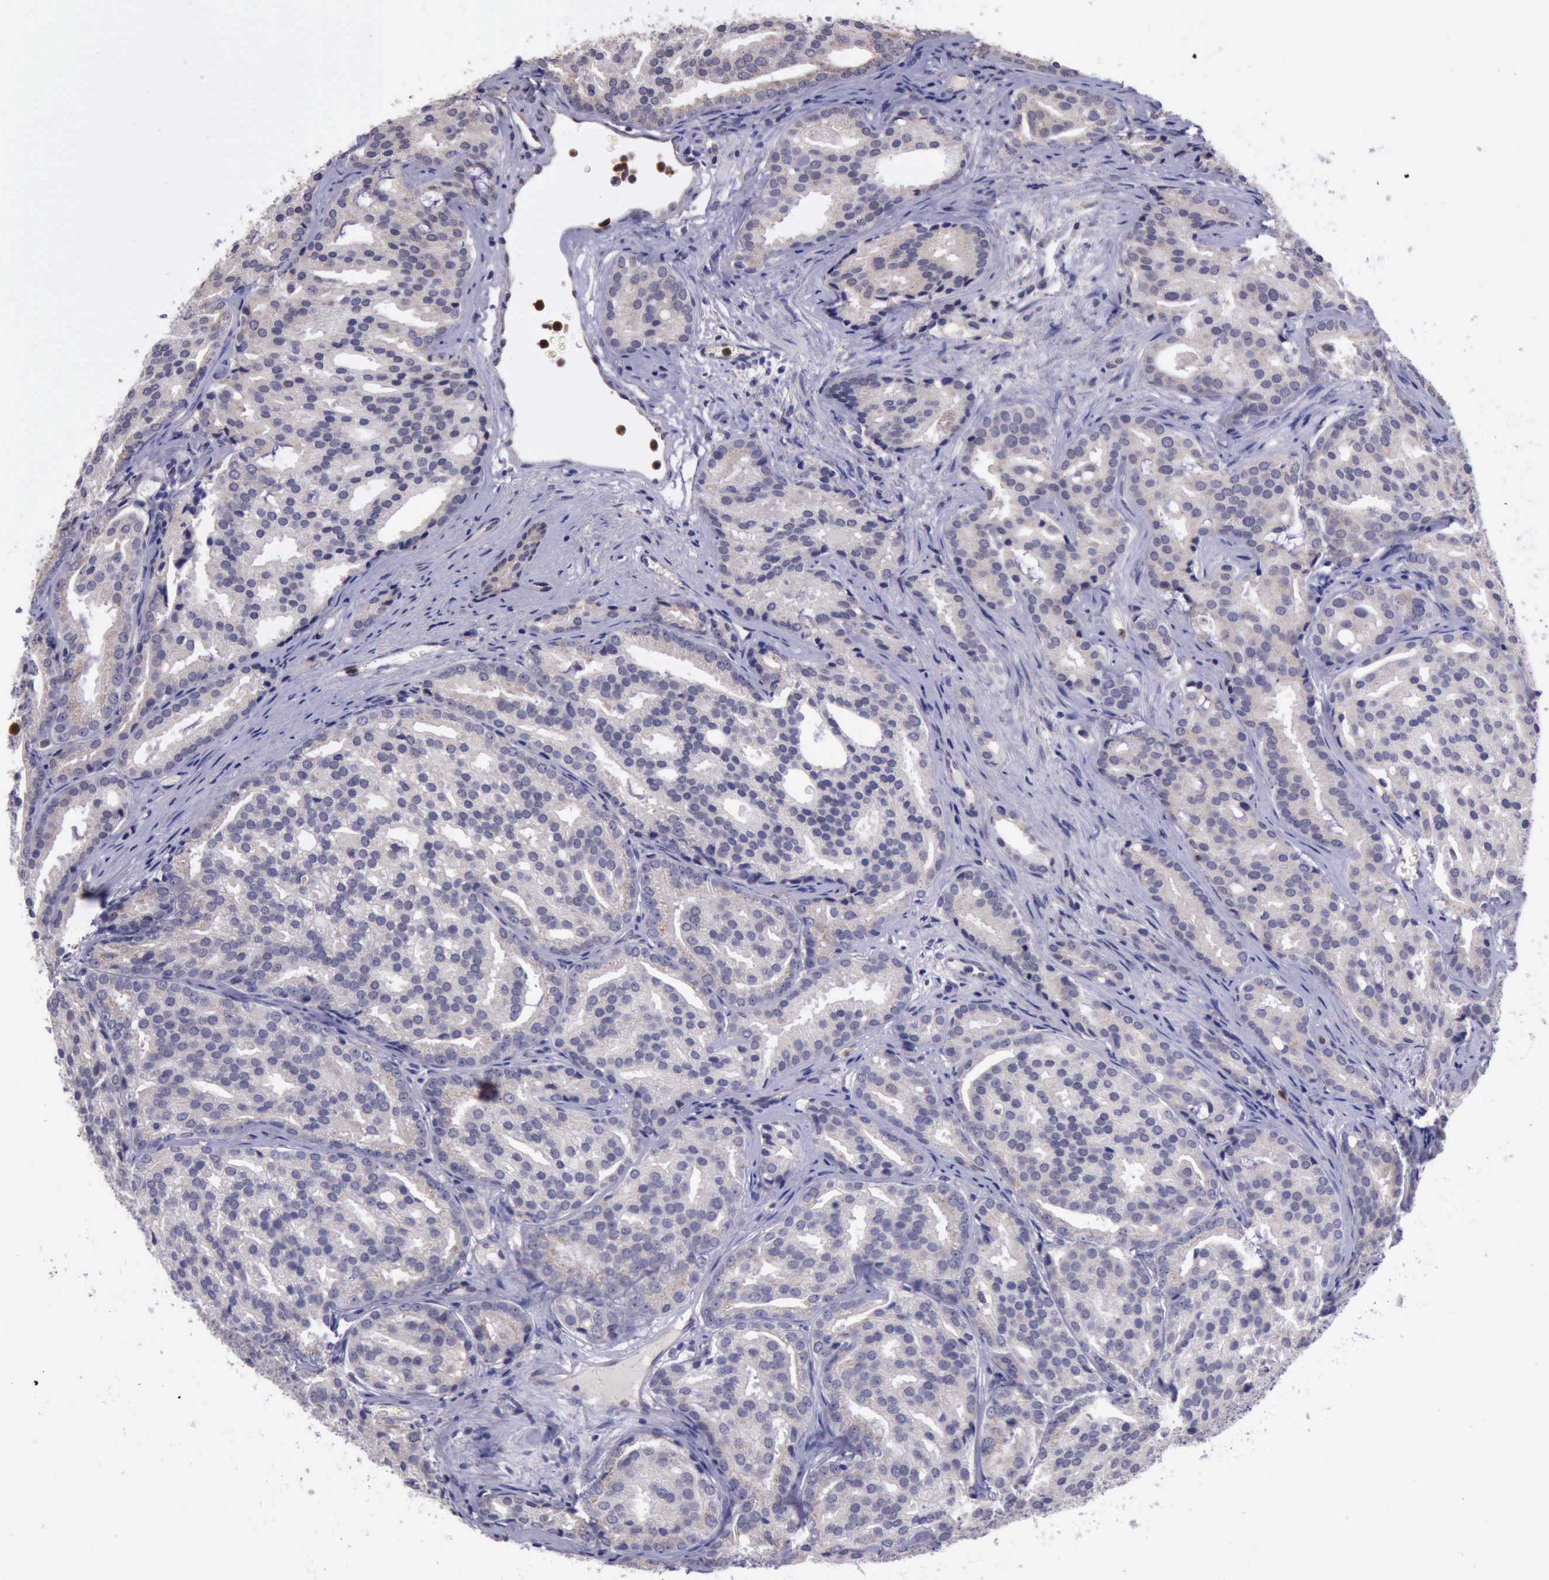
{"staining": {"intensity": "weak", "quantity": ">75%", "location": "cytoplasmic/membranous"}, "tissue": "prostate cancer", "cell_type": "Tumor cells", "image_type": "cancer", "snomed": [{"axis": "morphology", "description": "Adenocarcinoma, High grade"}, {"axis": "topography", "description": "Prostate"}], "caption": "Protein expression analysis of human high-grade adenocarcinoma (prostate) reveals weak cytoplasmic/membranous expression in about >75% of tumor cells.", "gene": "PLEK2", "patient": {"sex": "male", "age": 64}}